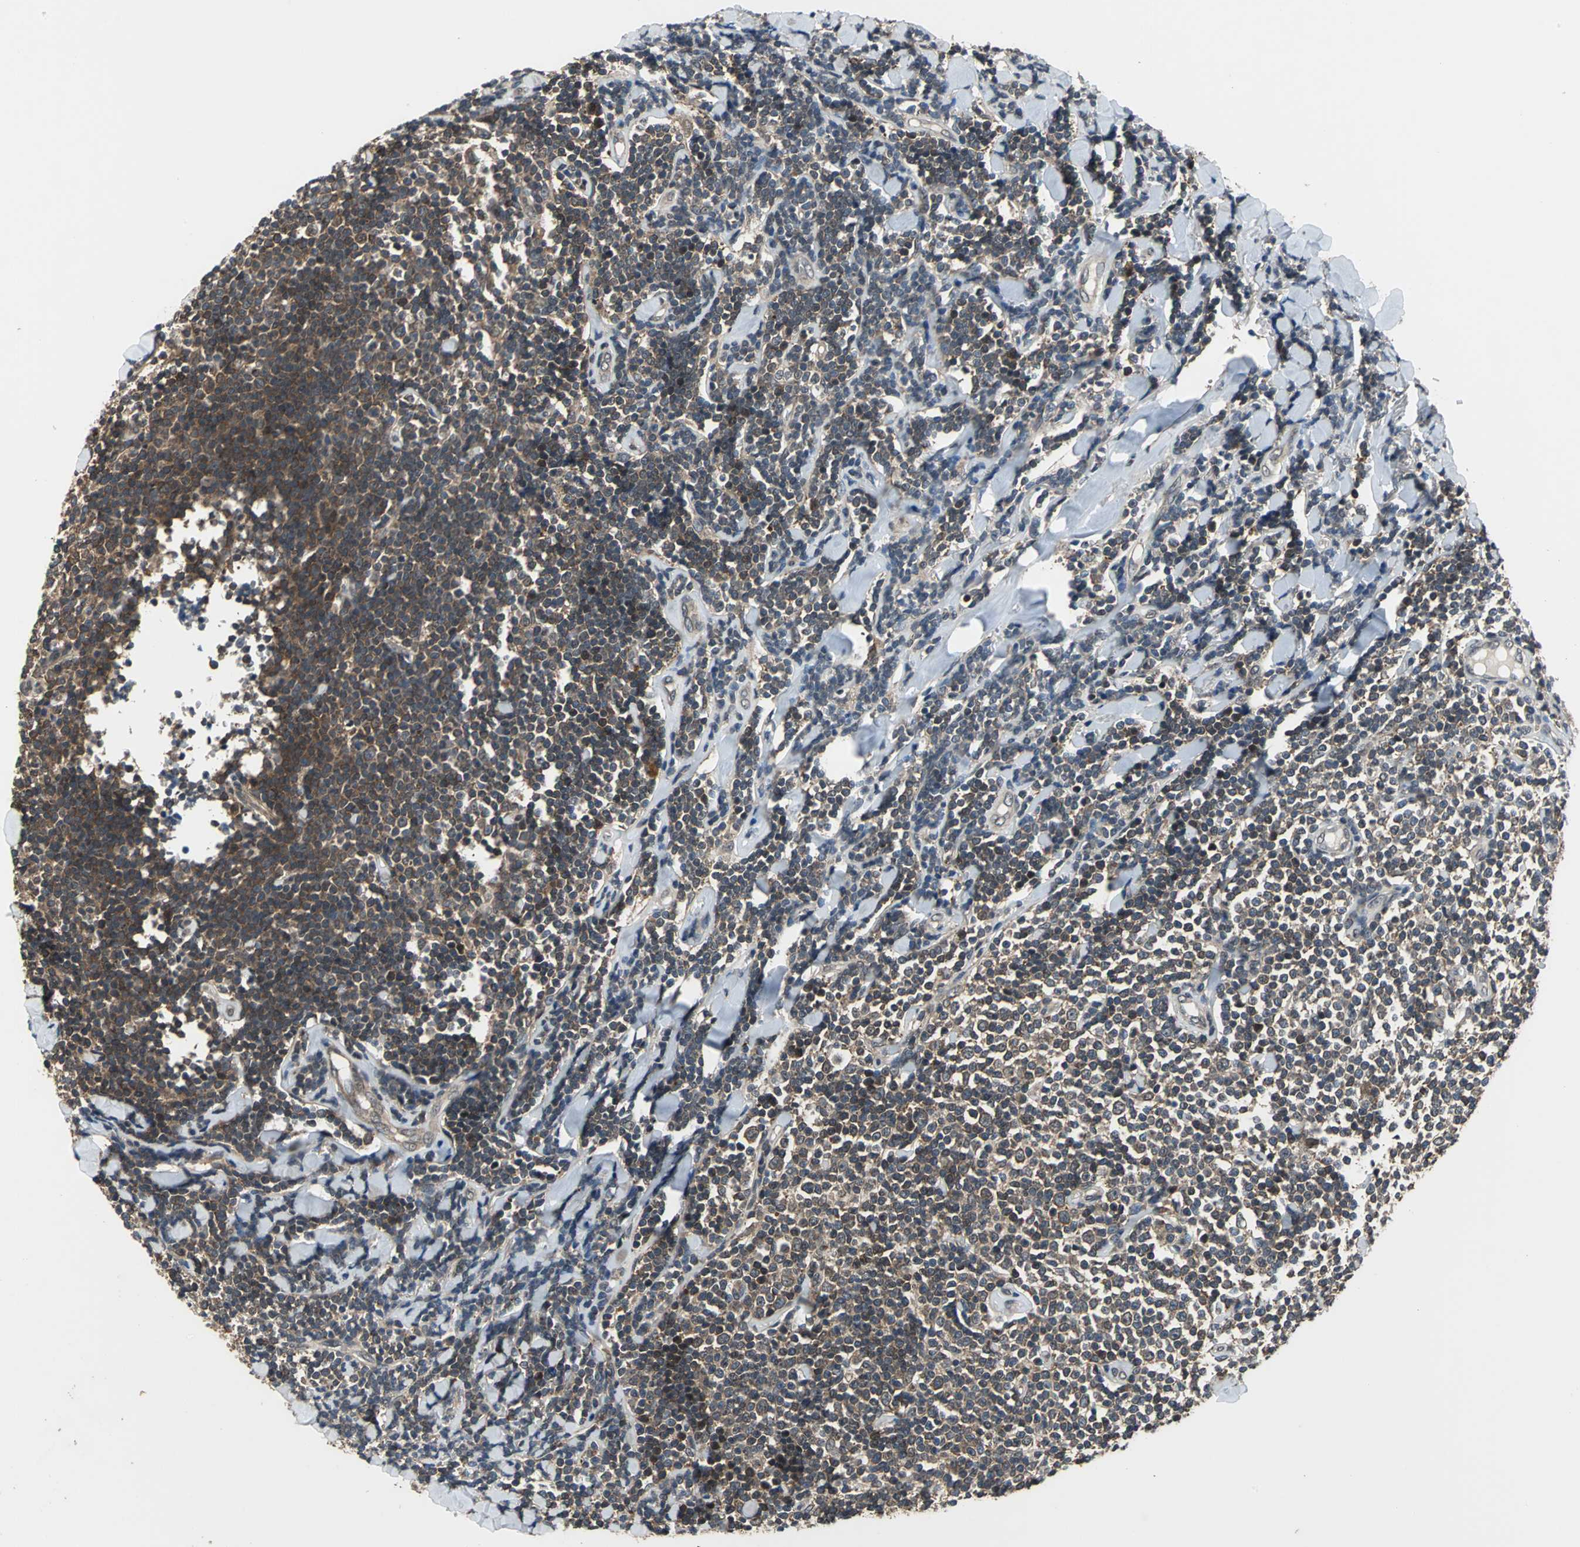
{"staining": {"intensity": "moderate", "quantity": ">75%", "location": "cytoplasmic/membranous"}, "tissue": "lymphoma", "cell_type": "Tumor cells", "image_type": "cancer", "snomed": [{"axis": "morphology", "description": "Malignant lymphoma, non-Hodgkin's type, Low grade"}, {"axis": "topography", "description": "Soft tissue"}], "caption": "High-power microscopy captured an immunohistochemistry image of malignant lymphoma, non-Hodgkin's type (low-grade), revealing moderate cytoplasmic/membranous staining in approximately >75% of tumor cells.", "gene": "EIF2B2", "patient": {"sex": "male", "age": 92}}